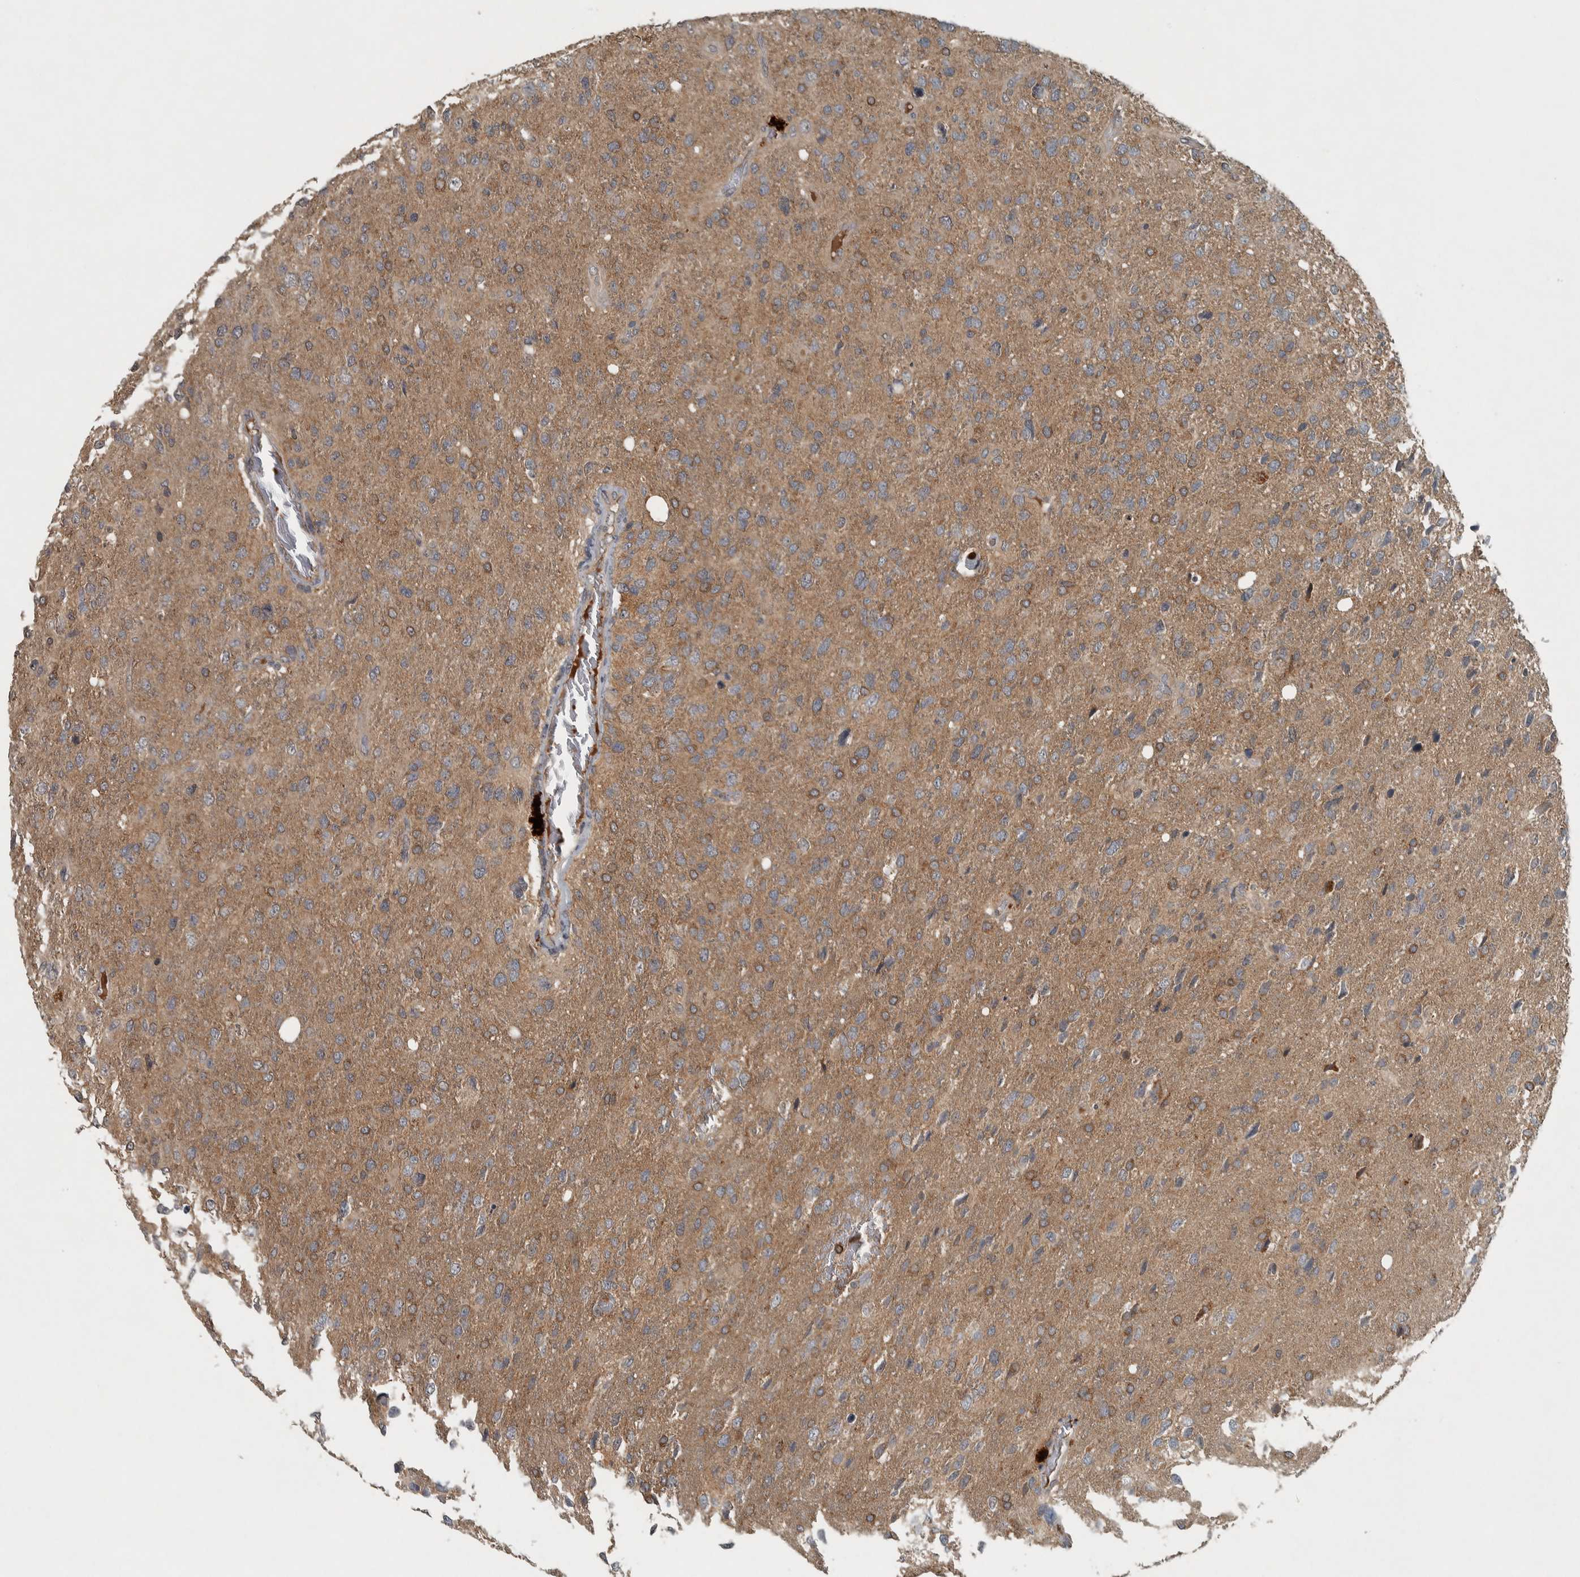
{"staining": {"intensity": "weak", "quantity": ">75%", "location": "cytoplasmic/membranous"}, "tissue": "glioma", "cell_type": "Tumor cells", "image_type": "cancer", "snomed": [{"axis": "morphology", "description": "Glioma, malignant, High grade"}, {"axis": "topography", "description": "Brain"}], "caption": "The immunohistochemical stain labels weak cytoplasmic/membranous expression in tumor cells of malignant glioma (high-grade) tissue. (Stains: DAB in brown, nuclei in blue, Microscopy: brightfield microscopy at high magnification).", "gene": "CLCN2", "patient": {"sex": "female", "age": 58}}